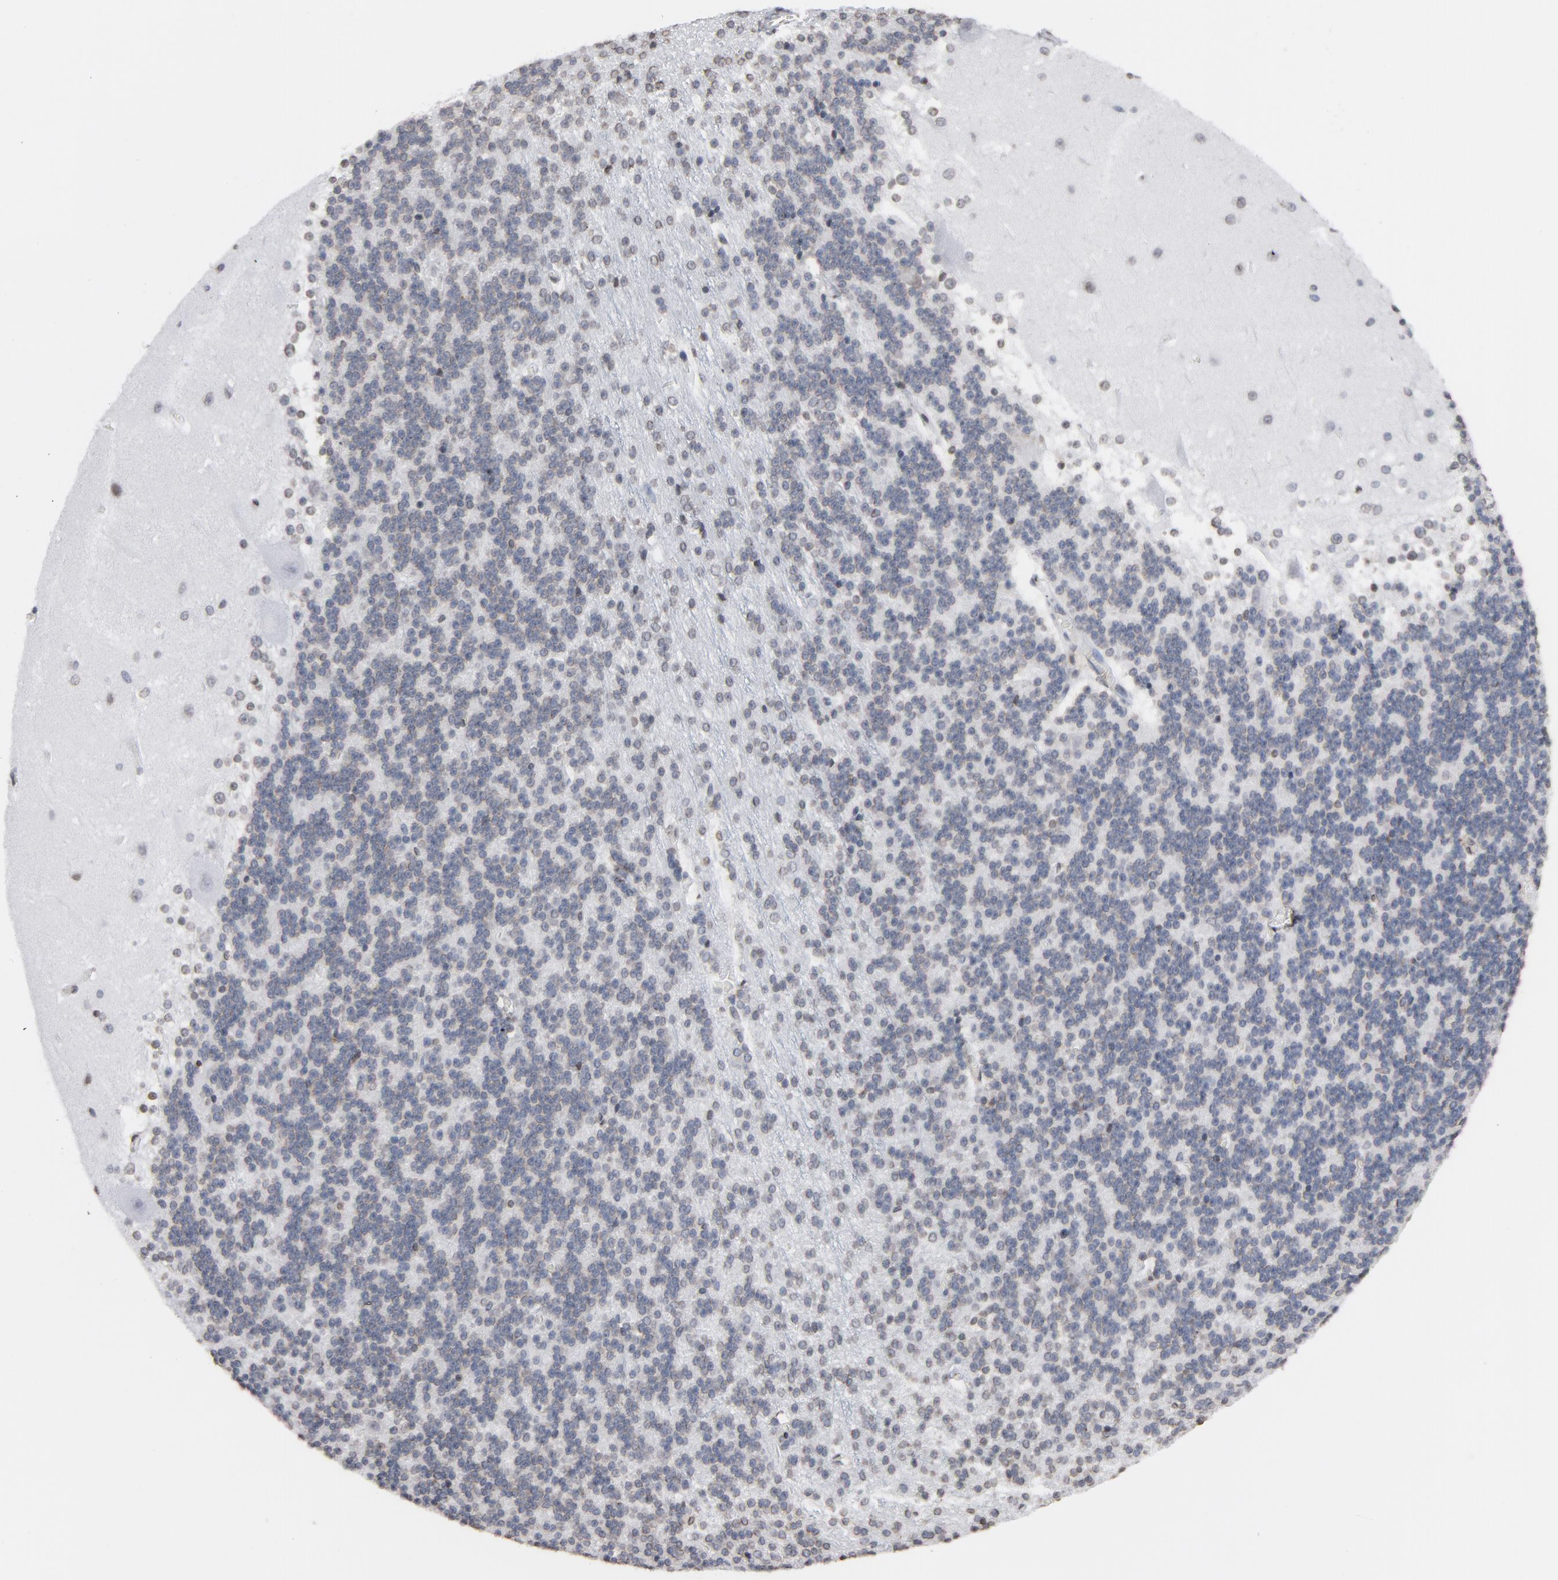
{"staining": {"intensity": "strong", "quantity": ">75%", "location": "nuclear"}, "tissue": "cerebellum", "cell_type": "Cells in granular layer", "image_type": "normal", "snomed": [{"axis": "morphology", "description": "Normal tissue, NOS"}, {"axis": "topography", "description": "Cerebellum"}], "caption": "Benign cerebellum reveals strong nuclear positivity in approximately >75% of cells in granular layer, visualized by immunohistochemistry.", "gene": "H2AC12", "patient": {"sex": "female", "age": 19}}